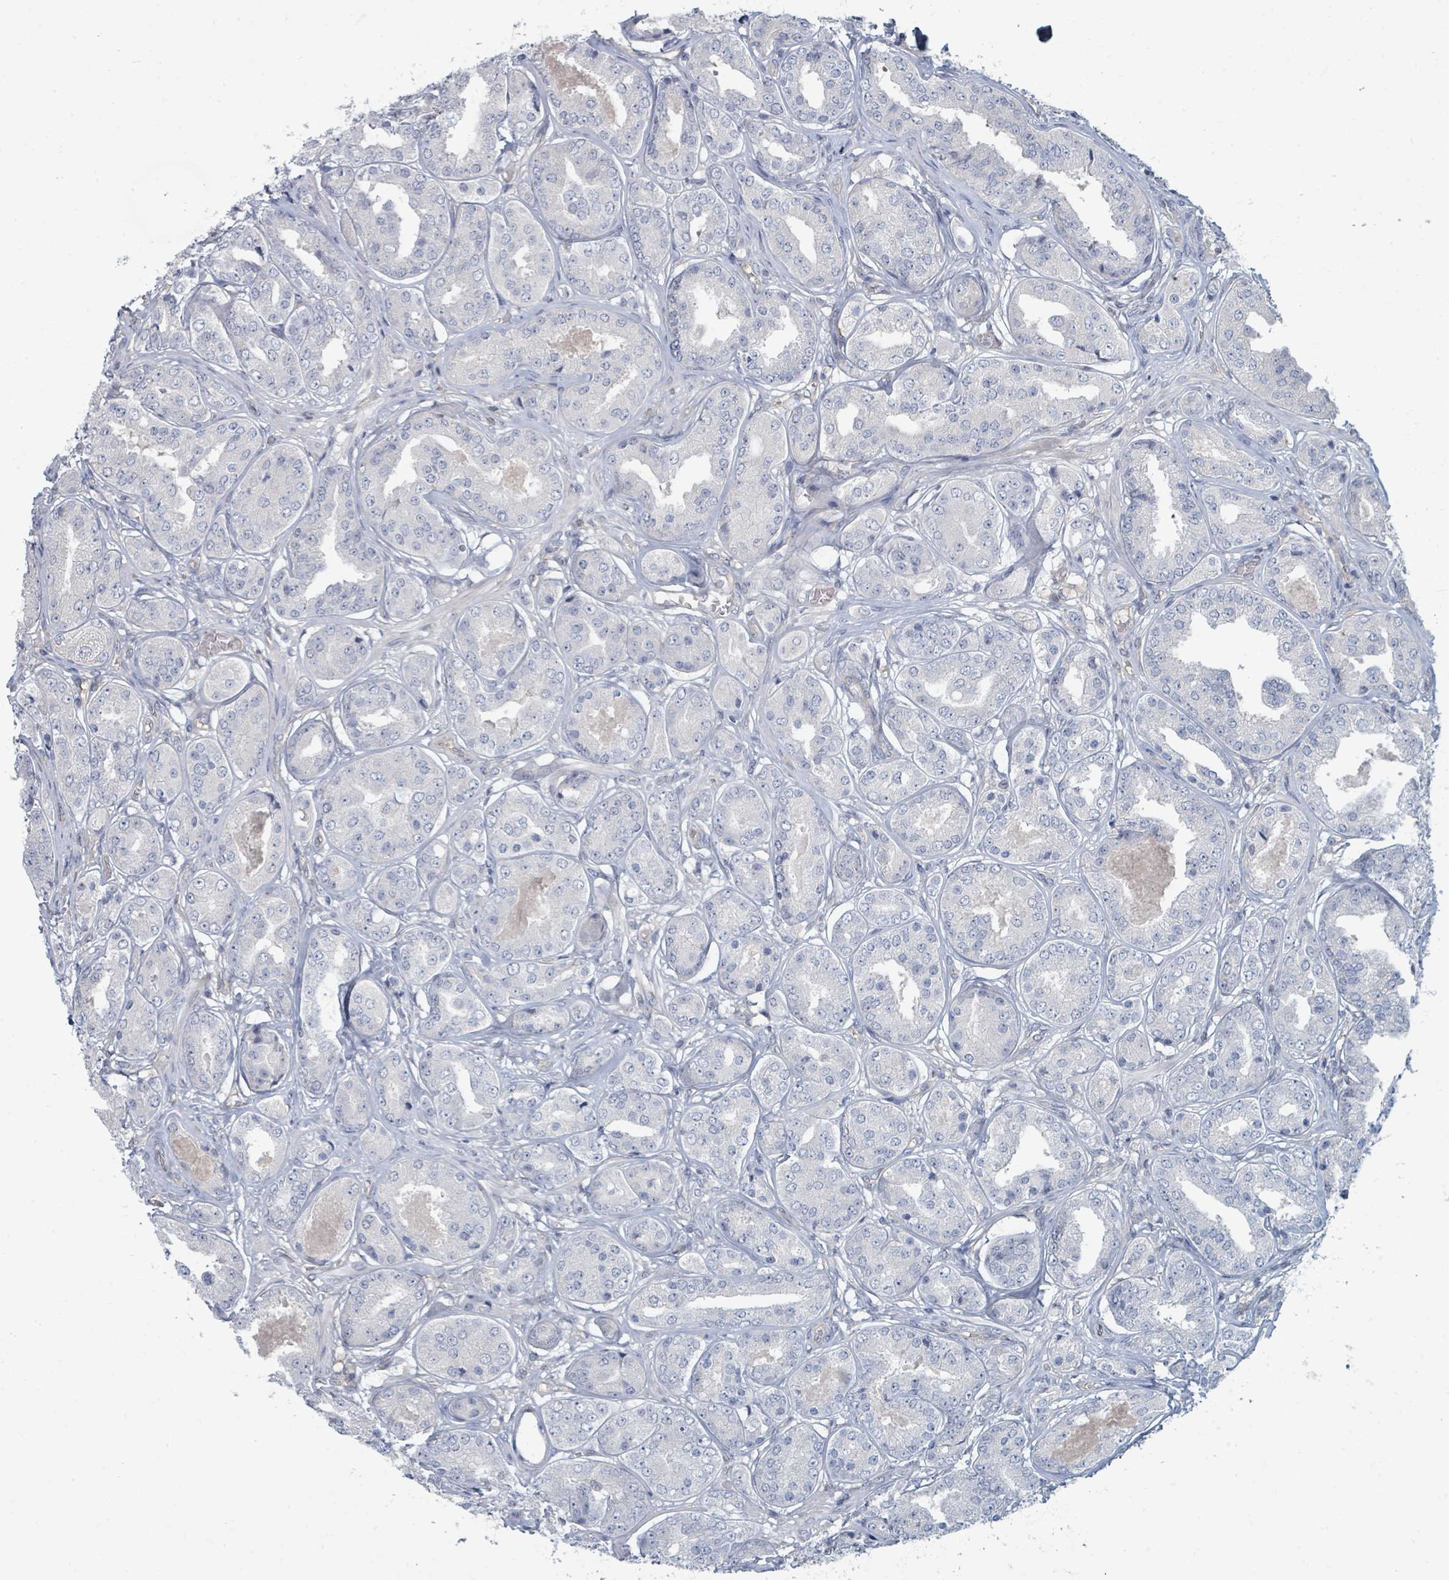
{"staining": {"intensity": "negative", "quantity": "none", "location": "none"}, "tissue": "prostate cancer", "cell_type": "Tumor cells", "image_type": "cancer", "snomed": [{"axis": "morphology", "description": "Adenocarcinoma, High grade"}, {"axis": "topography", "description": "Prostate"}], "caption": "Immunohistochemical staining of prostate high-grade adenocarcinoma displays no significant positivity in tumor cells. (DAB immunohistochemistry (IHC) visualized using brightfield microscopy, high magnification).", "gene": "SLC25A45", "patient": {"sex": "male", "age": 63}}